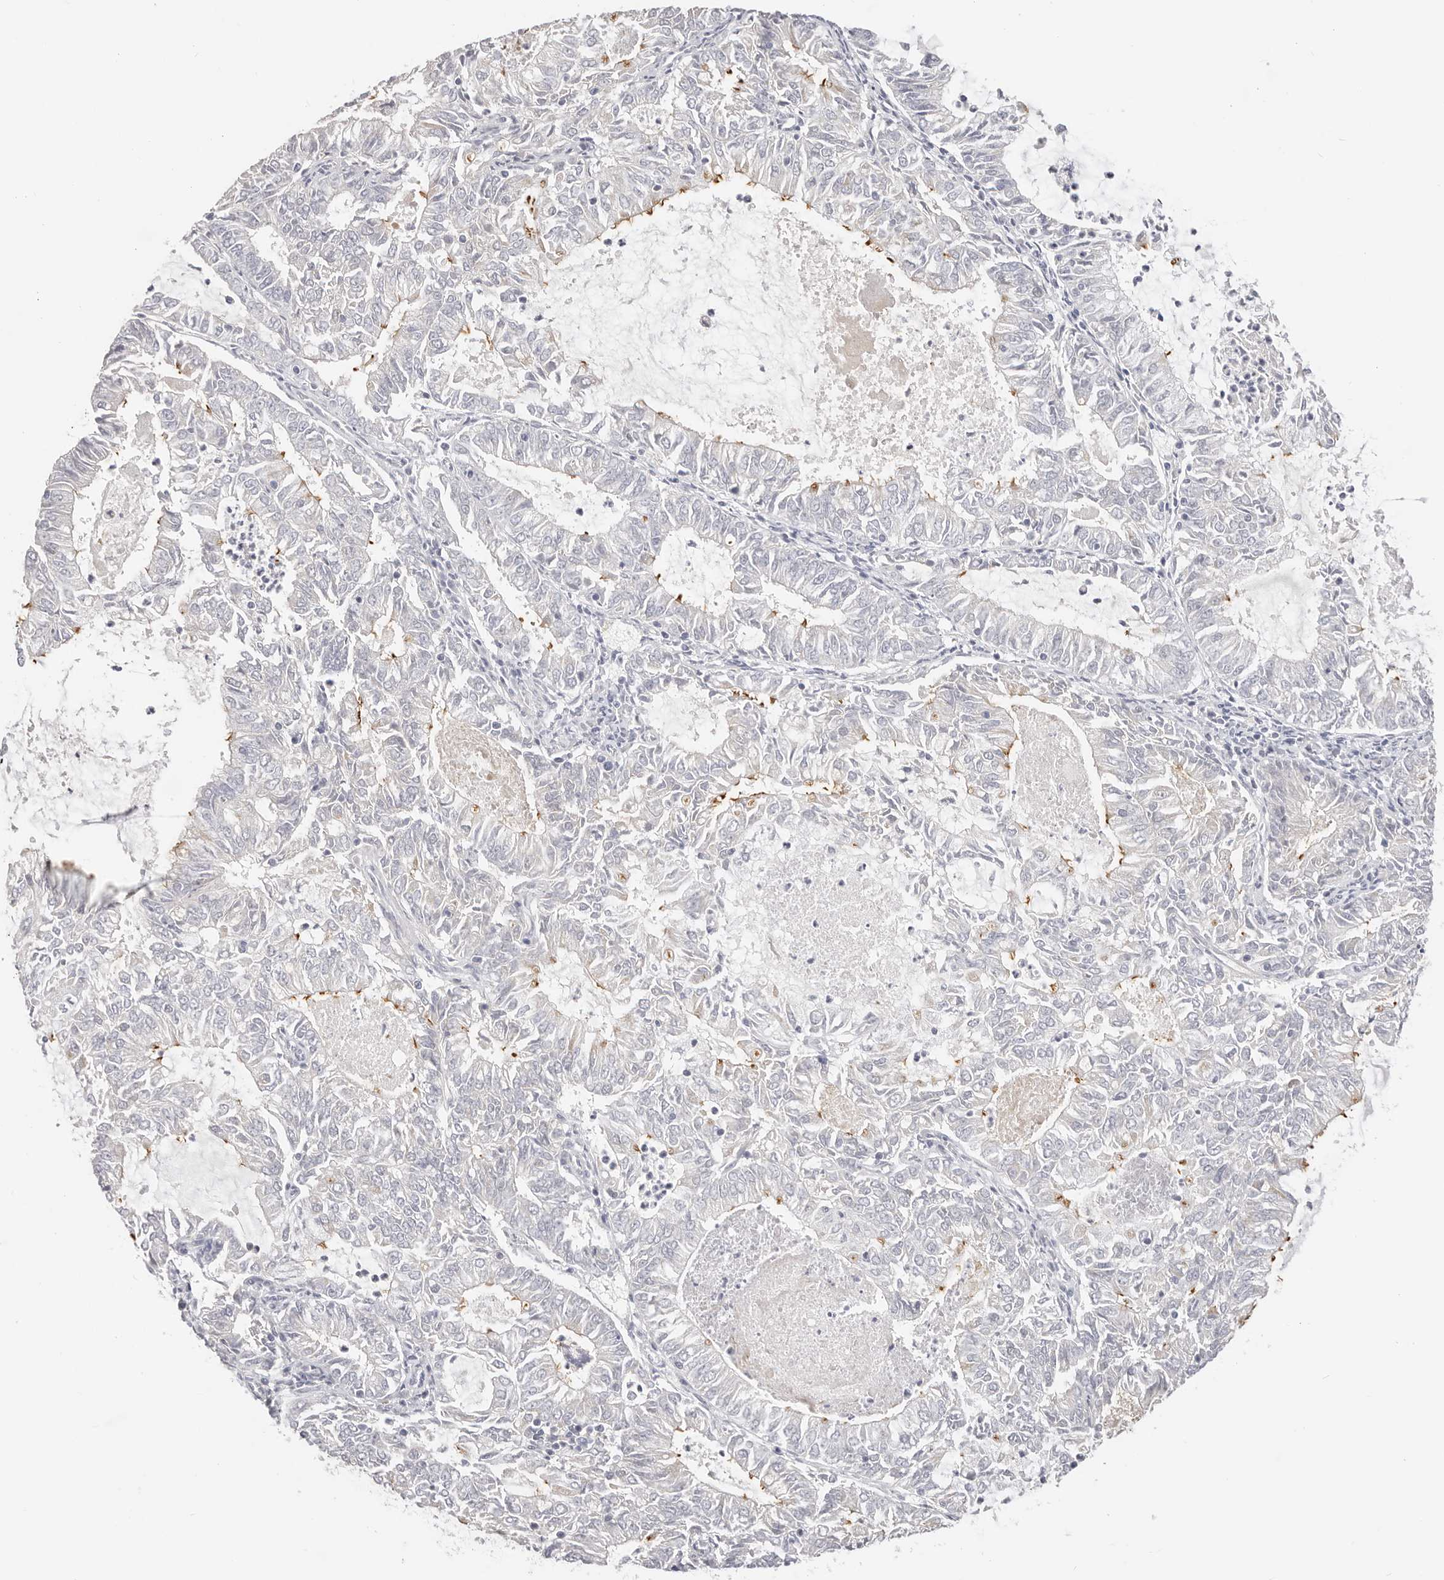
{"staining": {"intensity": "negative", "quantity": "none", "location": "none"}, "tissue": "endometrial cancer", "cell_type": "Tumor cells", "image_type": "cancer", "snomed": [{"axis": "morphology", "description": "Adenocarcinoma, NOS"}, {"axis": "topography", "description": "Endometrium"}], "caption": "This histopathology image is of adenocarcinoma (endometrial) stained with immunohistochemistry (IHC) to label a protein in brown with the nuclei are counter-stained blue. There is no staining in tumor cells.", "gene": "DTNBP1", "patient": {"sex": "female", "age": 57}}